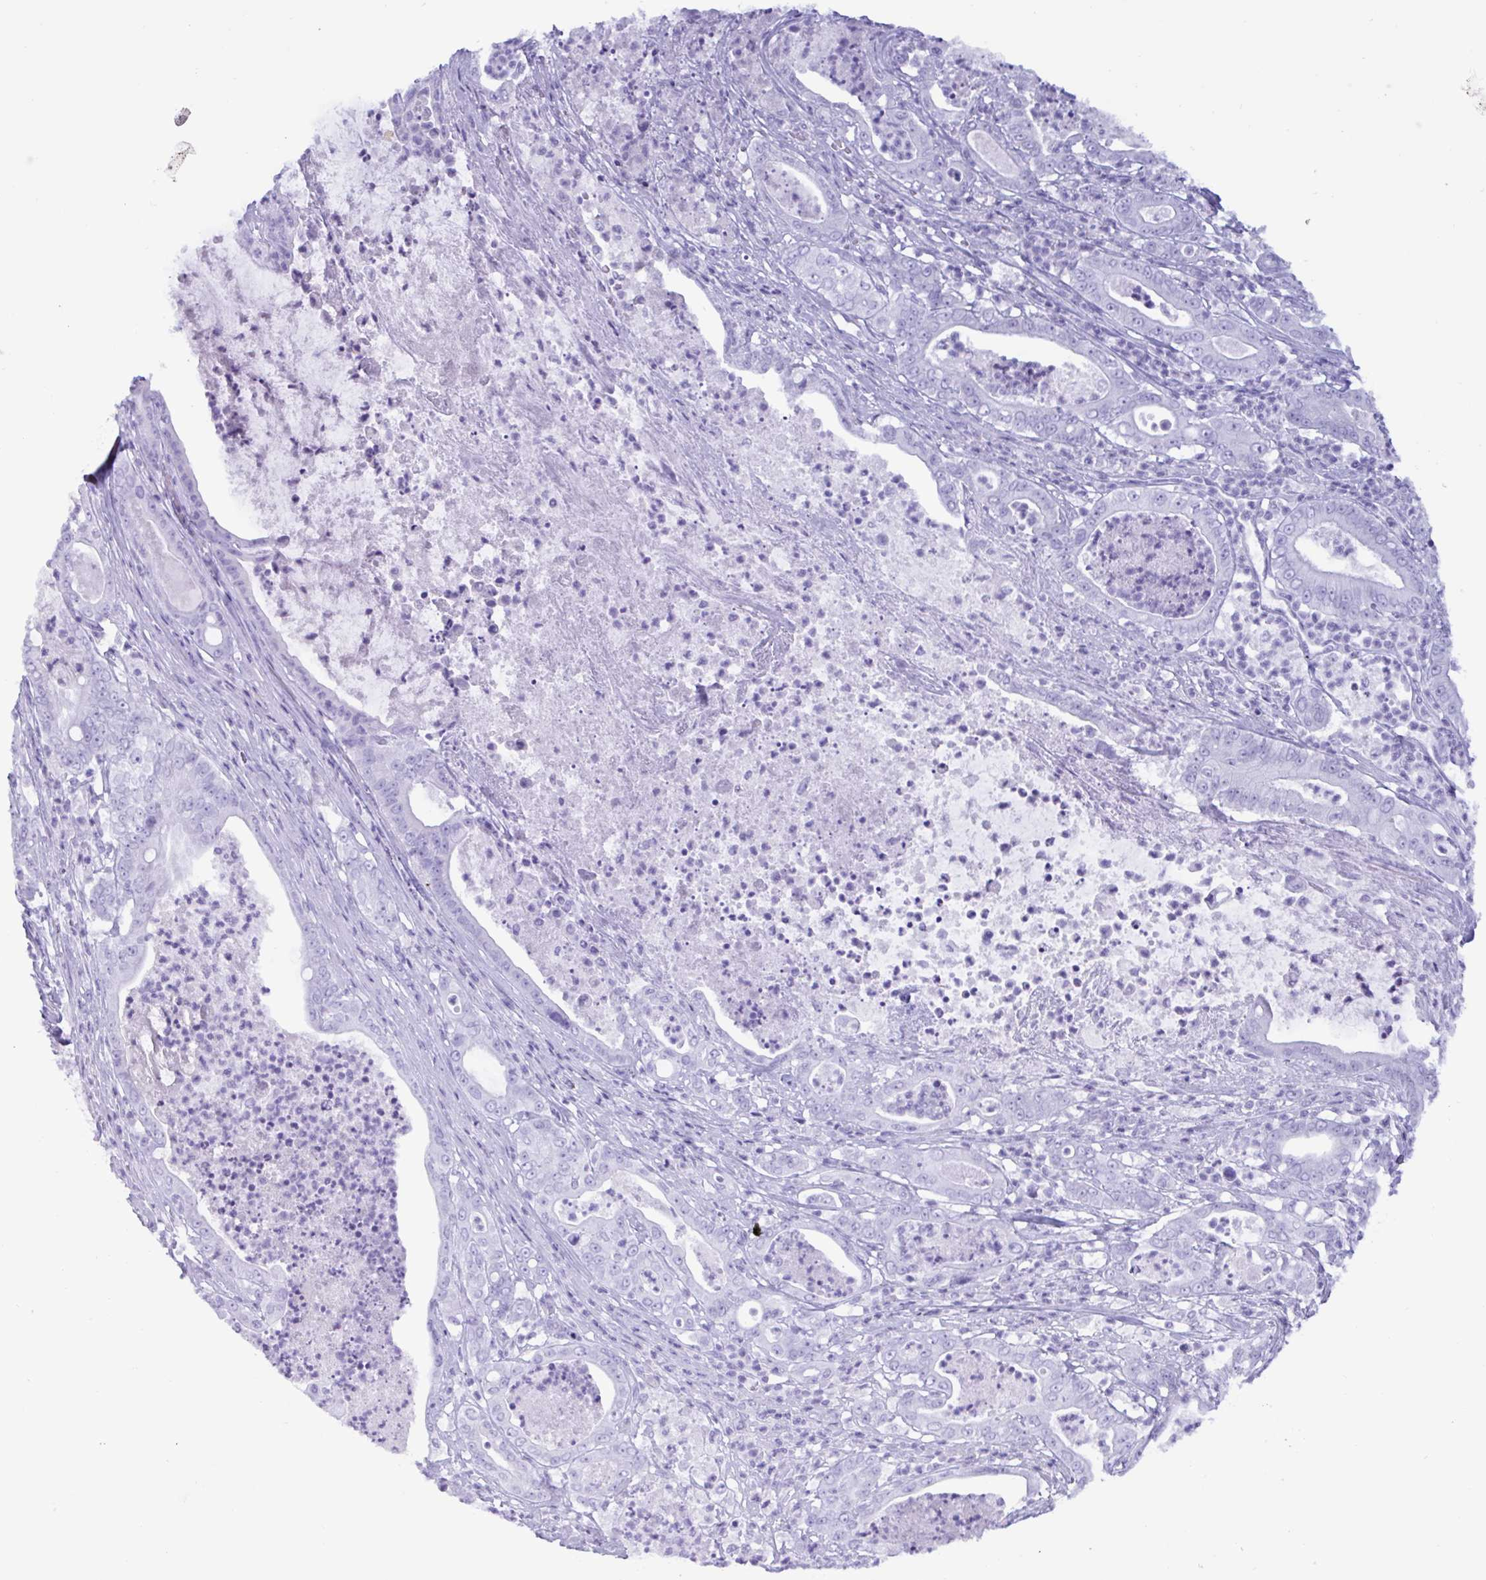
{"staining": {"intensity": "negative", "quantity": "none", "location": "none"}, "tissue": "pancreatic cancer", "cell_type": "Tumor cells", "image_type": "cancer", "snomed": [{"axis": "morphology", "description": "Adenocarcinoma, NOS"}, {"axis": "topography", "description": "Pancreas"}], "caption": "Human pancreatic adenocarcinoma stained for a protein using immunohistochemistry (IHC) exhibits no positivity in tumor cells.", "gene": "MRGPRG", "patient": {"sex": "male", "age": 71}}